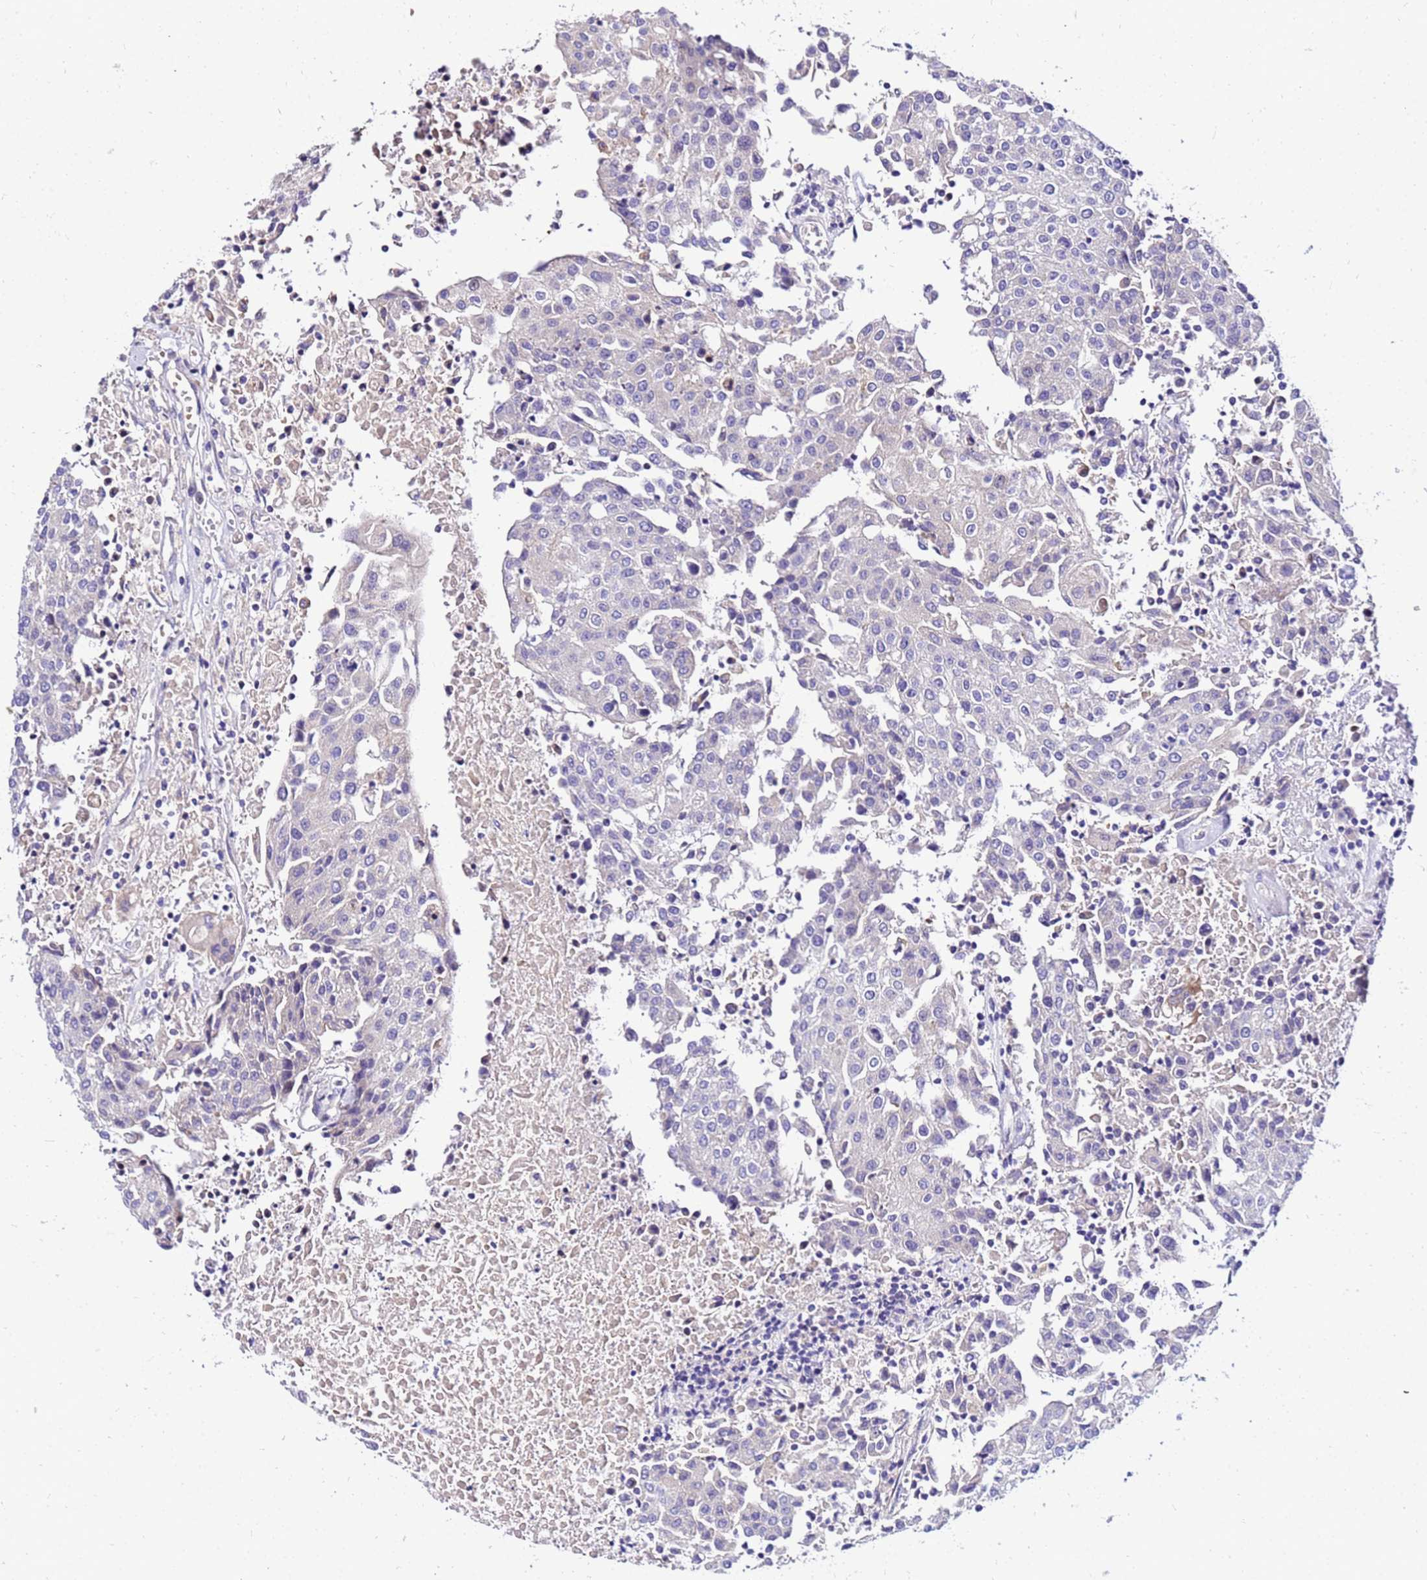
{"staining": {"intensity": "negative", "quantity": "none", "location": "none"}, "tissue": "urothelial cancer", "cell_type": "Tumor cells", "image_type": "cancer", "snomed": [{"axis": "morphology", "description": "Urothelial carcinoma, High grade"}, {"axis": "topography", "description": "Urinary bladder"}], "caption": "Micrograph shows no protein expression in tumor cells of urothelial cancer tissue.", "gene": "HERC5", "patient": {"sex": "female", "age": 85}}